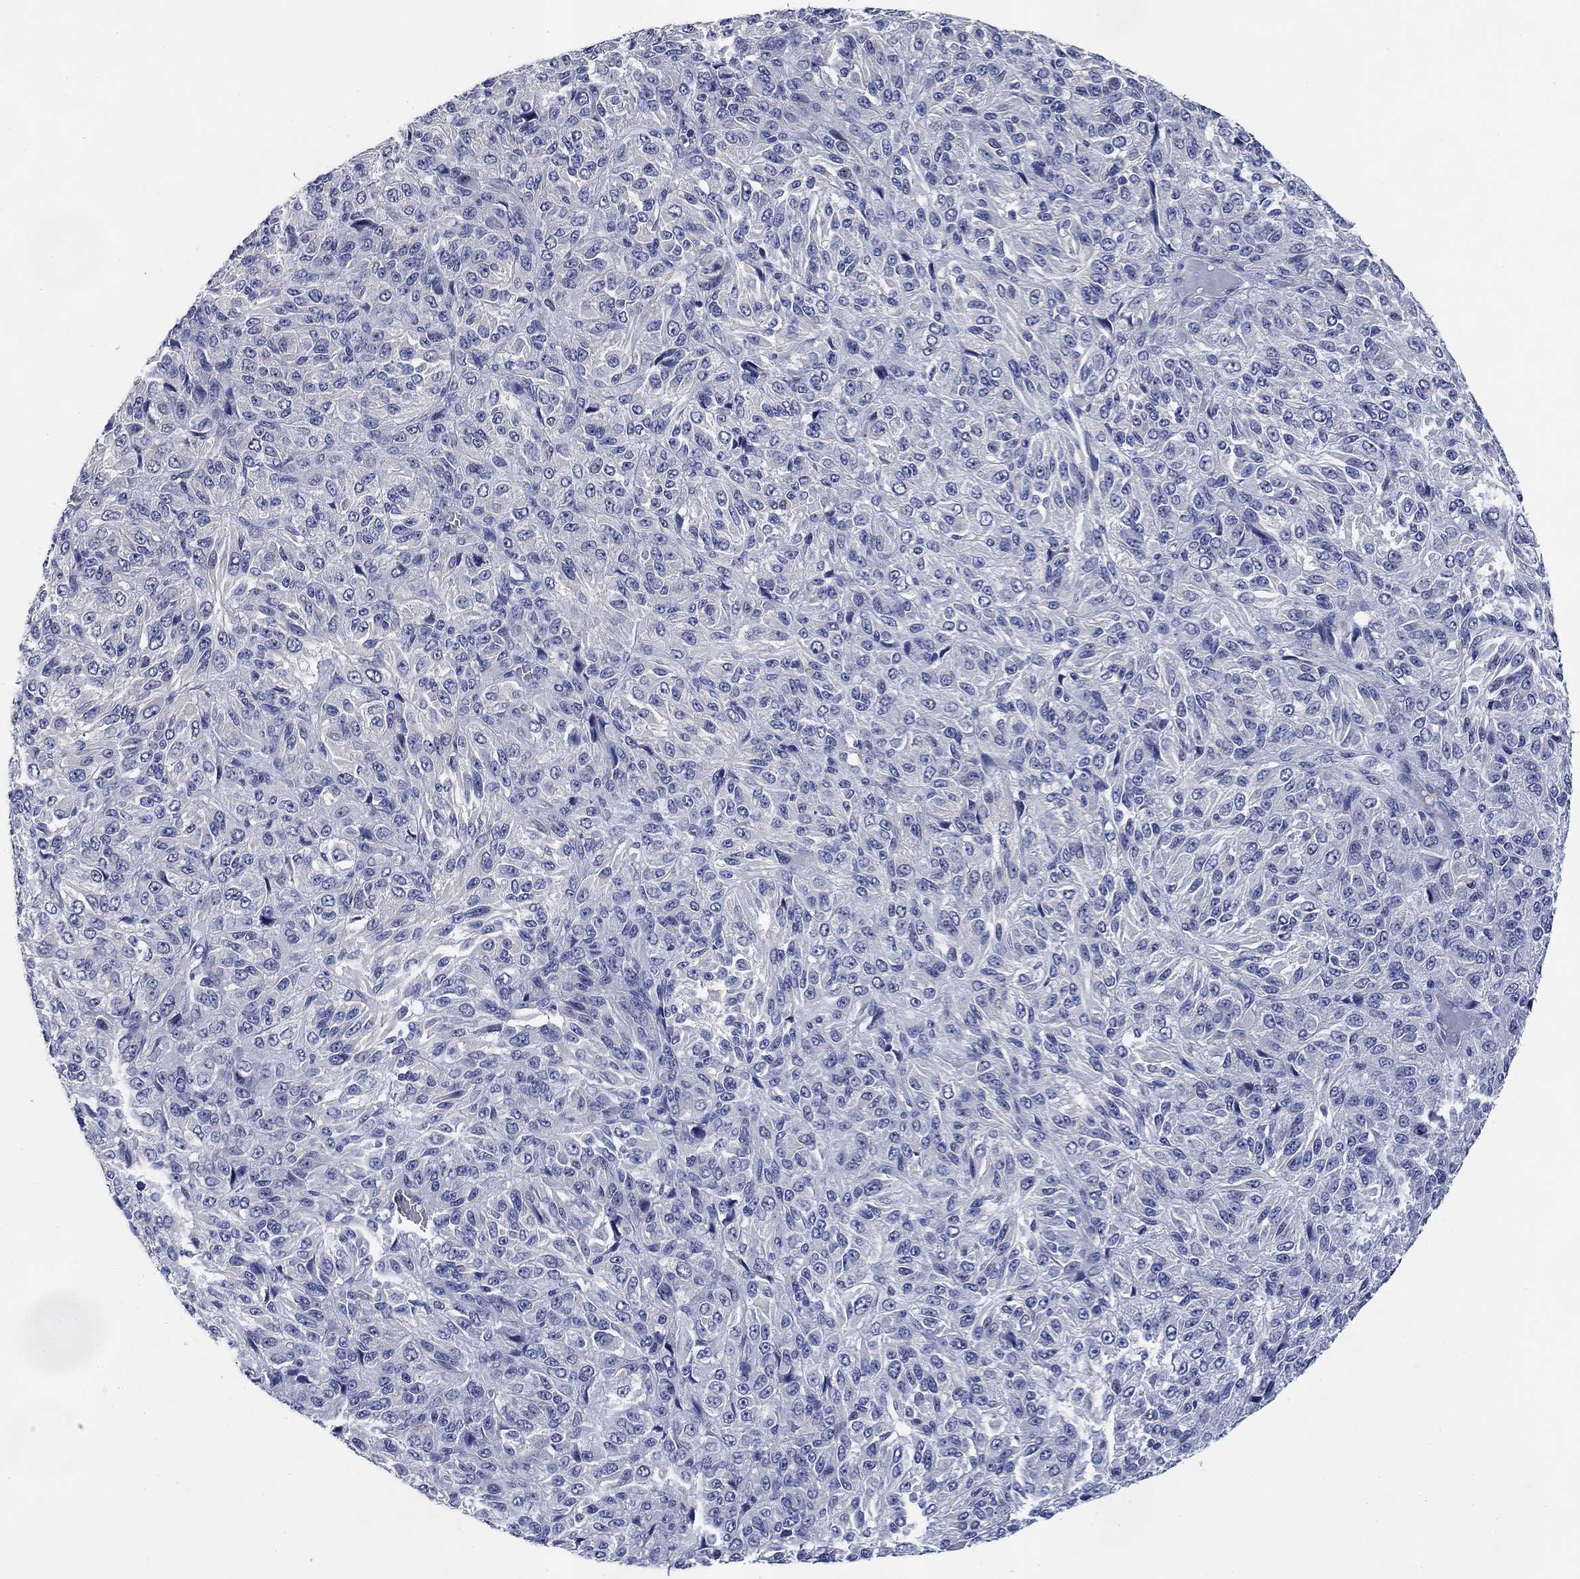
{"staining": {"intensity": "negative", "quantity": "none", "location": "none"}, "tissue": "melanoma", "cell_type": "Tumor cells", "image_type": "cancer", "snomed": [{"axis": "morphology", "description": "Malignant melanoma, Metastatic site"}, {"axis": "topography", "description": "Brain"}], "caption": "IHC histopathology image of human melanoma stained for a protein (brown), which demonstrates no staining in tumor cells.", "gene": "DAZL", "patient": {"sex": "female", "age": 56}}